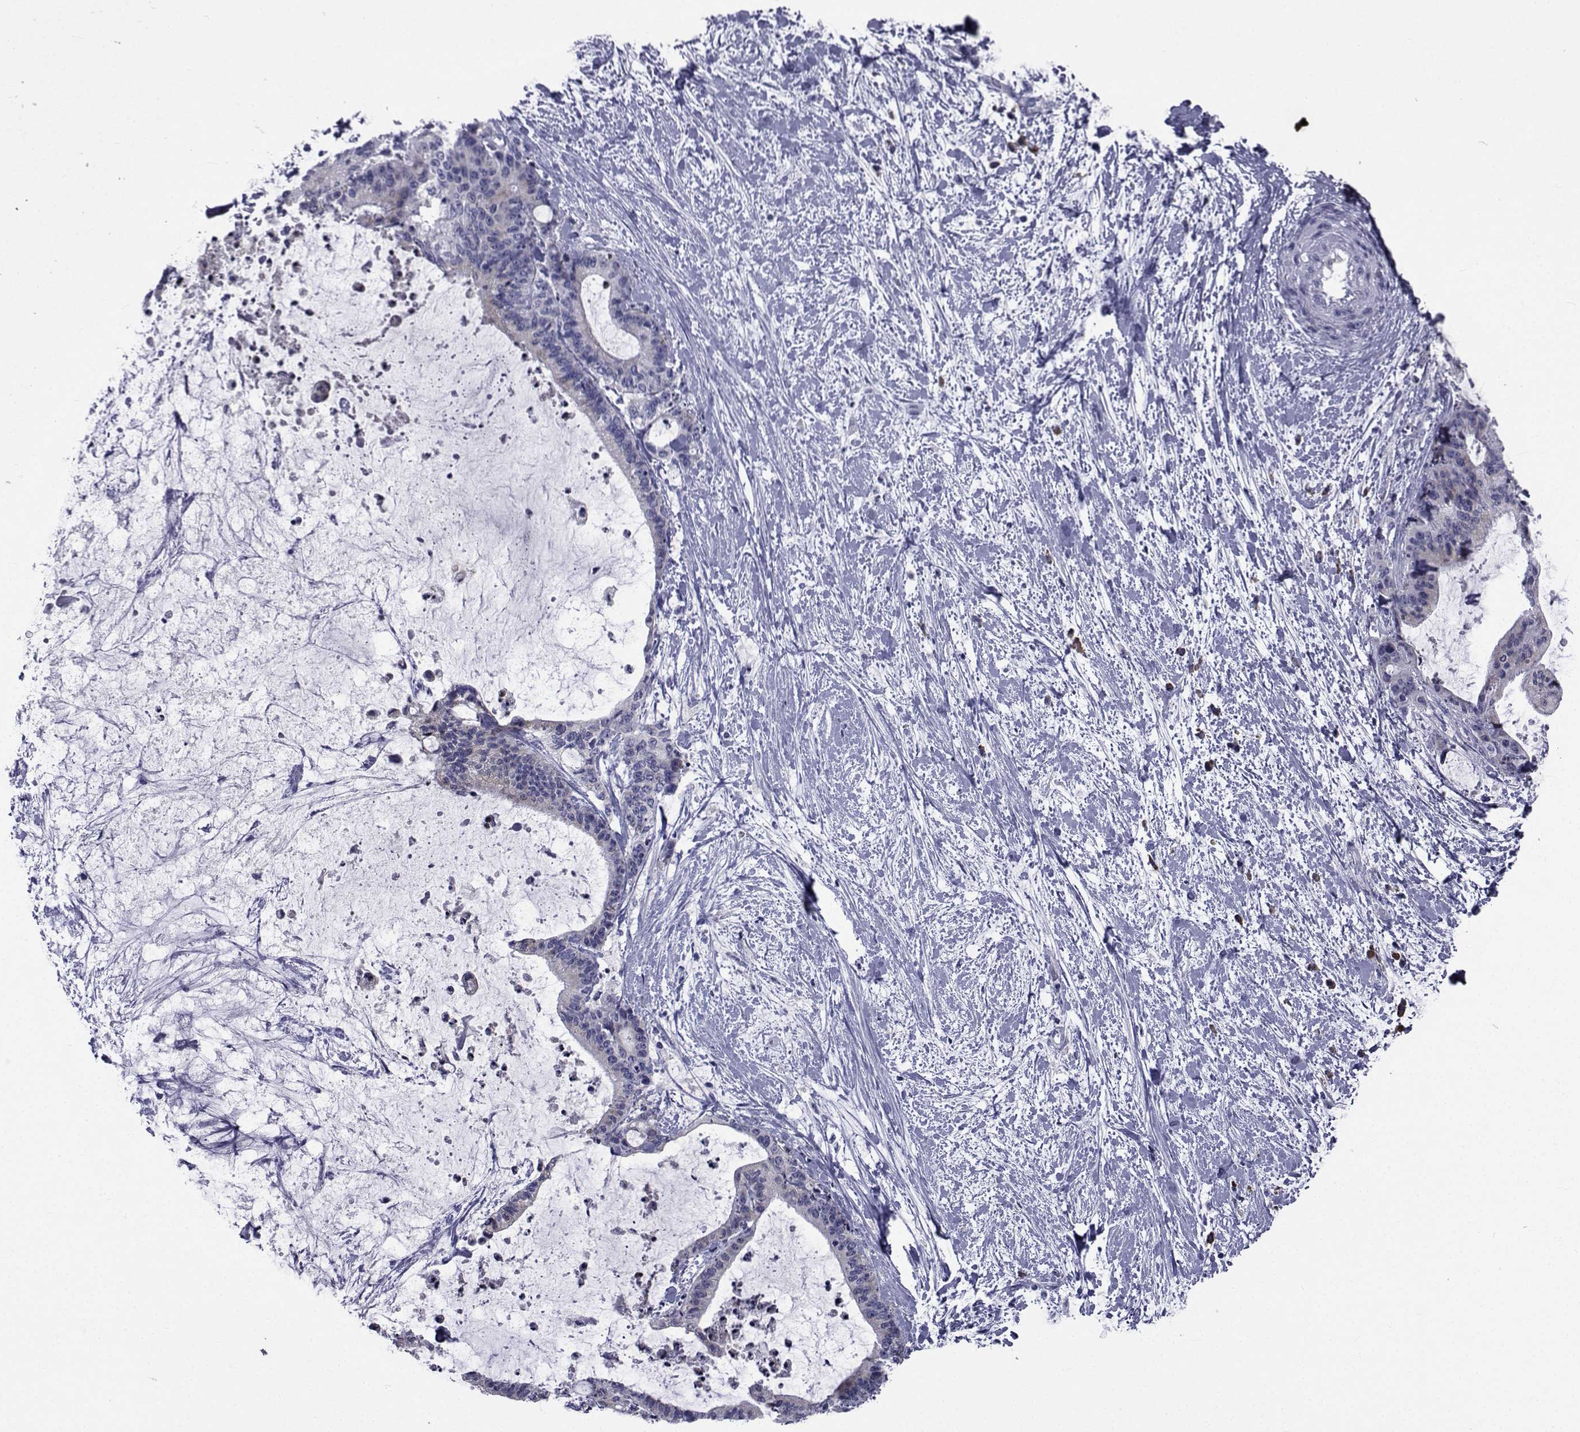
{"staining": {"intensity": "negative", "quantity": "none", "location": "none"}, "tissue": "liver cancer", "cell_type": "Tumor cells", "image_type": "cancer", "snomed": [{"axis": "morphology", "description": "Cholangiocarcinoma"}, {"axis": "topography", "description": "Liver"}], "caption": "Human liver cholangiocarcinoma stained for a protein using IHC reveals no positivity in tumor cells.", "gene": "ROPN1", "patient": {"sex": "female", "age": 73}}